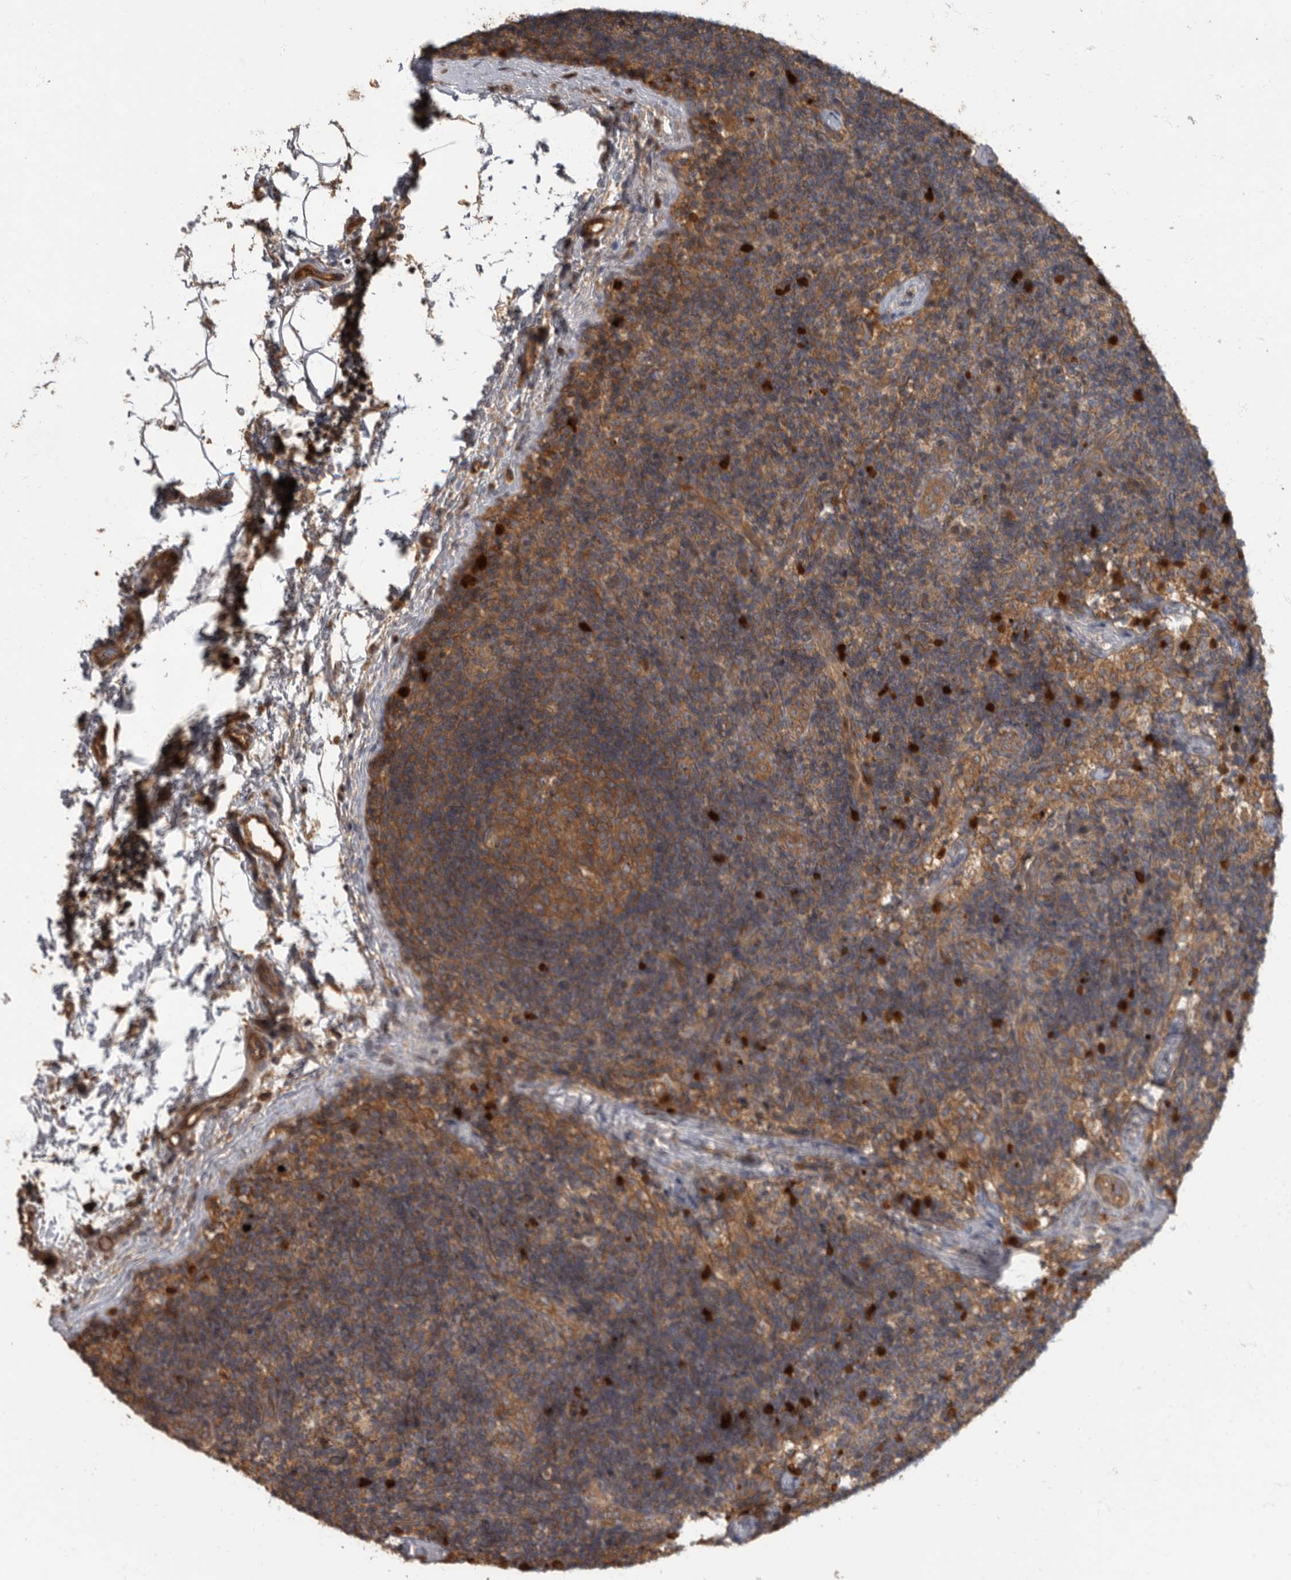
{"staining": {"intensity": "moderate", "quantity": ">75%", "location": "cytoplasmic/membranous"}, "tissue": "lymph node", "cell_type": "Germinal center cells", "image_type": "normal", "snomed": [{"axis": "morphology", "description": "Normal tissue, NOS"}, {"axis": "topography", "description": "Lymph node"}], "caption": "Immunohistochemical staining of normal human lymph node displays moderate cytoplasmic/membranous protein expression in approximately >75% of germinal center cells.", "gene": "DAAM1", "patient": {"sex": "female", "age": 22}}